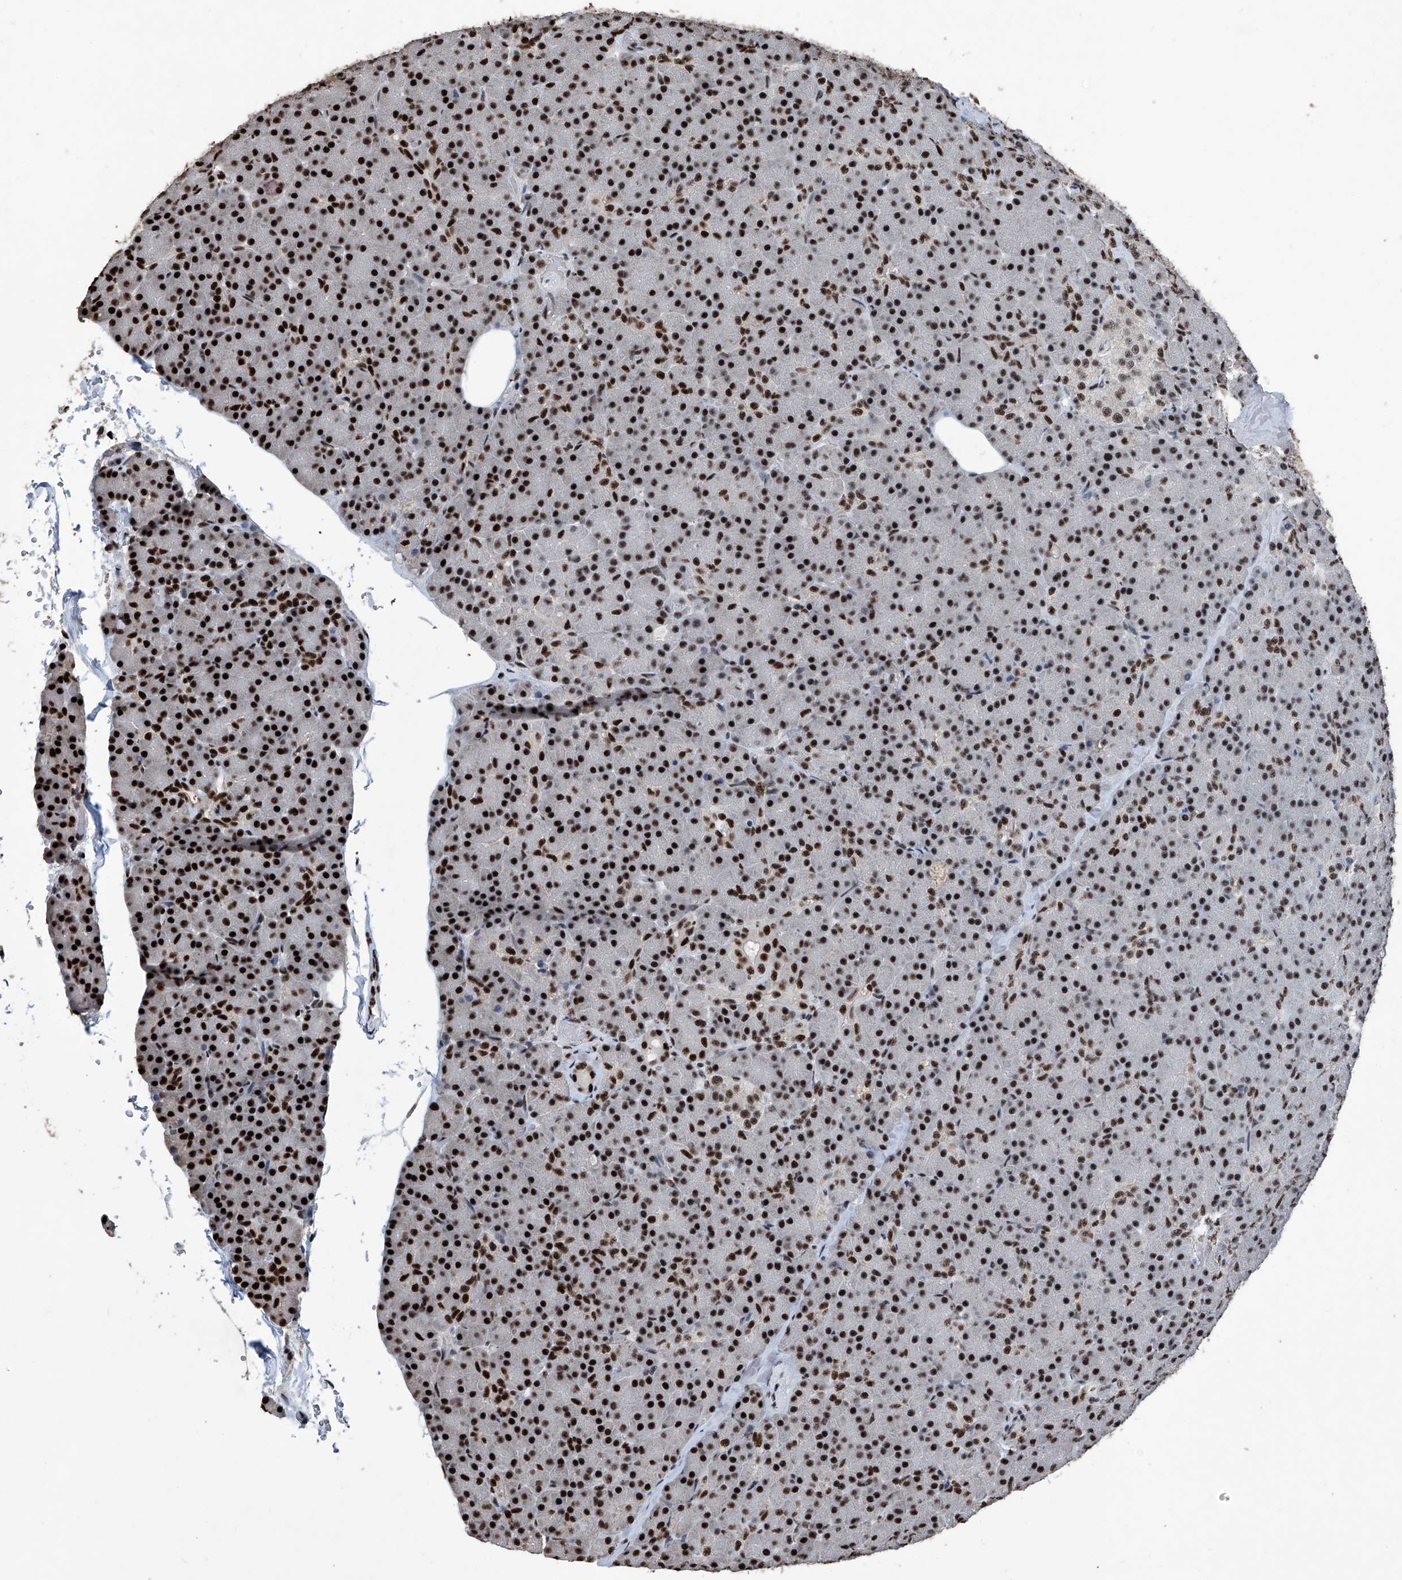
{"staining": {"intensity": "strong", "quantity": ">75%", "location": "nuclear"}, "tissue": "pancreas", "cell_type": "Exocrine glandular cells", "image_type": "normal", "snomed": [{"axis": "morphology", "description": "Normal tissue, NOS"}, {"axis": "topography", "description": "Pancreas"}], "caption": "High-power microscopy captured an immunohistochemistry histopathology image of unremarkable pancreas, revealing strong nuclear expression in approximately >75% of exocrine glandular cells. The staining is performed using DAB (3,3'-diaminobenzidine) brown chromogen to label protein expression. The nuclei are counter-stained blue using hematoxylin.", "gene": "DDX39B", "patient": {"sex": "female", "age": 43}}